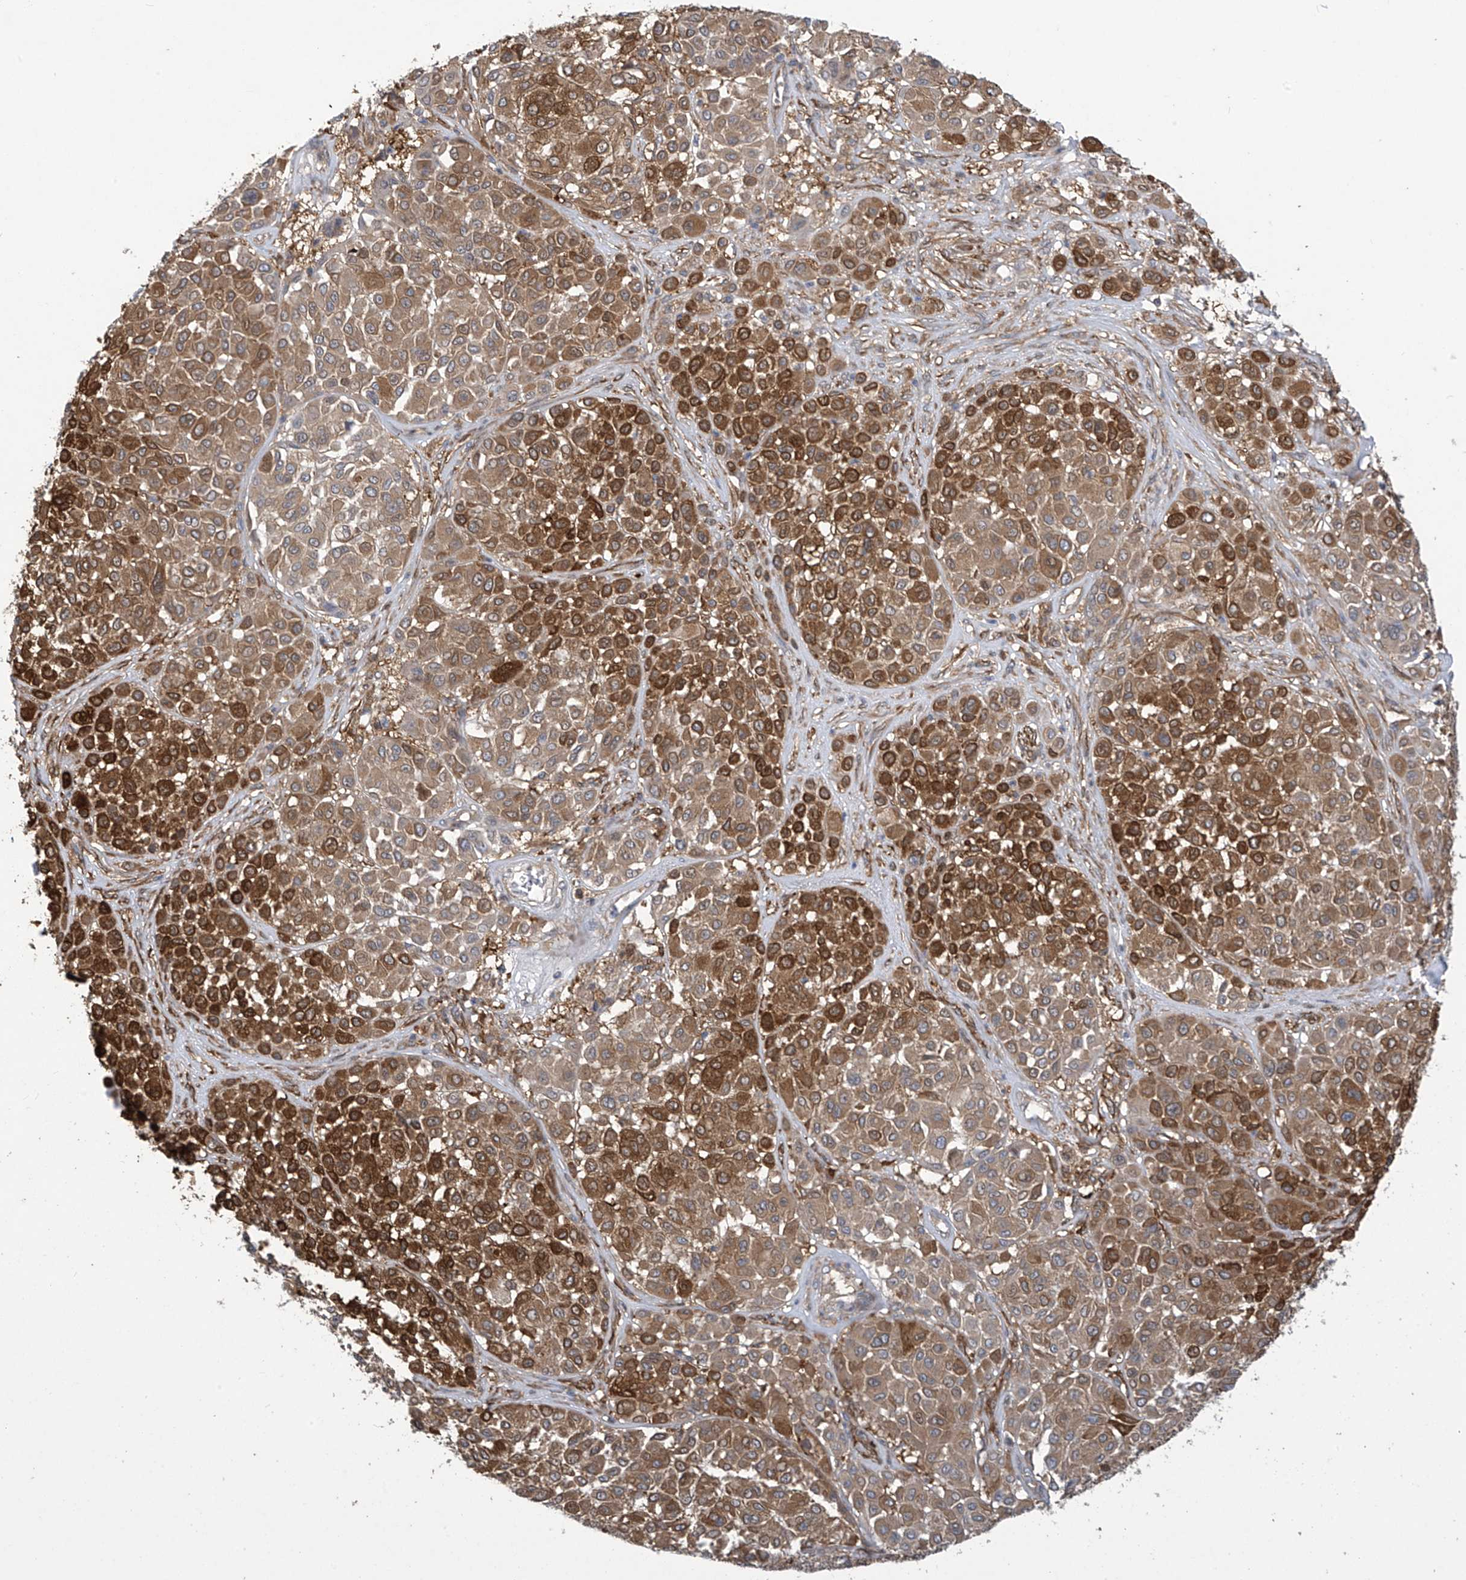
{"staining": {"intensity": "strong", "quantity": ">75%", "location": "cytoplasmic/membranous"}, "tissue": "melanoma", "cell_type": "Tumor cells", "image_type": "cancer", "snomed": [{"axis": "morphology", "description": "Malignant melanoma, Metastatic site"}, {"axis": "topography", "description": "Soft tissue"}], "caption": "Brown immunohistochemical staining in malignant melanoma (metastatic site) shows strong cytoplasmic/membranous staining in approximately >75% of tumor cells. The protein of interest is stained brown, and the nuclei are stained in blue (DAB IHC with brightfield microscopy, high magnification).", "gene": "ADI1", "patient": {"sex": "male", "age": 41}}